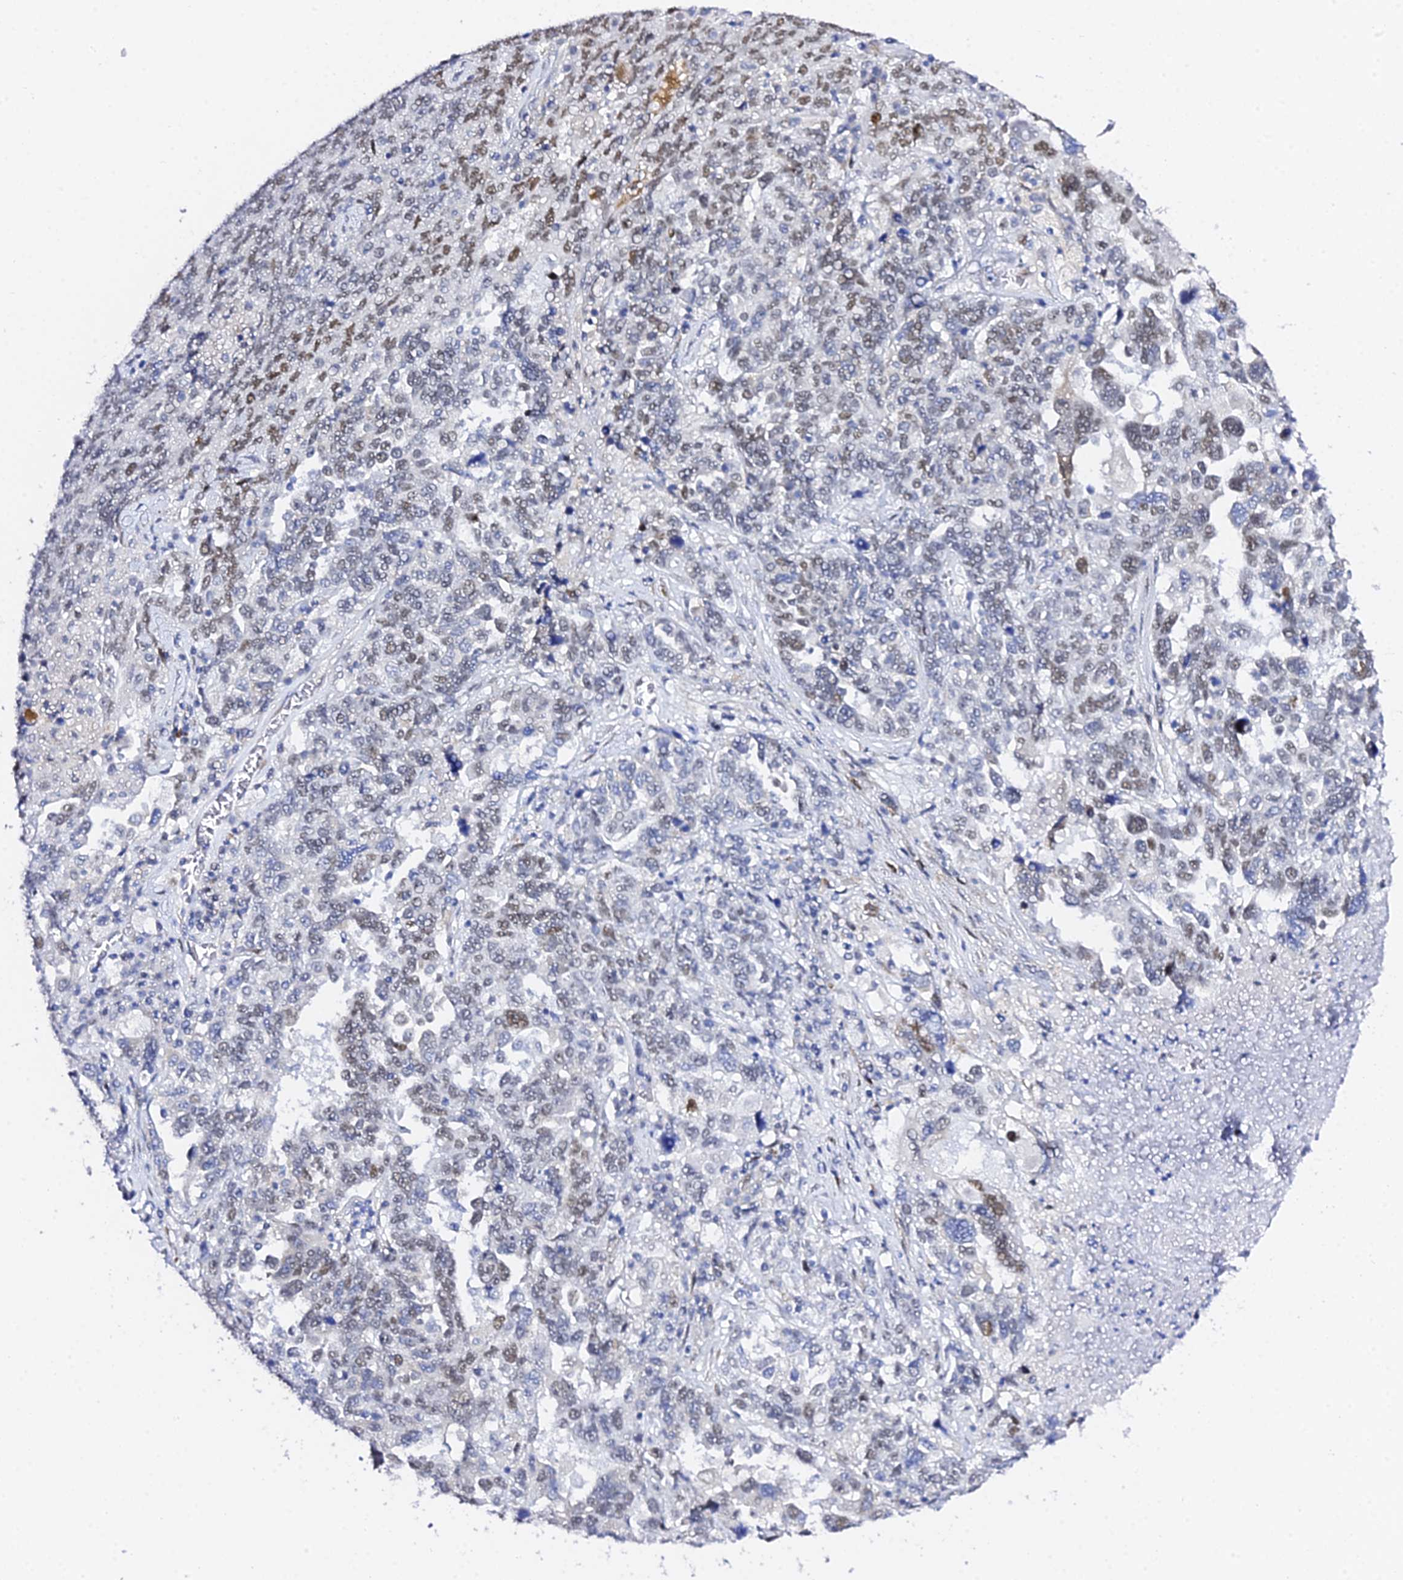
{"staining": {"intensity": "weak", "quantity": "<25%", "location": "nuclear"}, "tissue": "ovarian cancer", "cell_type": "Tumor cells", "image_type": "cancer", "snomed": [{"axis": "morphology", "description": "Carcinoma, endometroid"}, {"axis": "topography", "description": "Ovary"}], "caption": "Endometroid carcinoma (ovarian) was stained to show a protein in brown. There is no significant staining in tumor cells.", "gene": "POFUT2", "patient": {"sex": "female", "age": 62}}